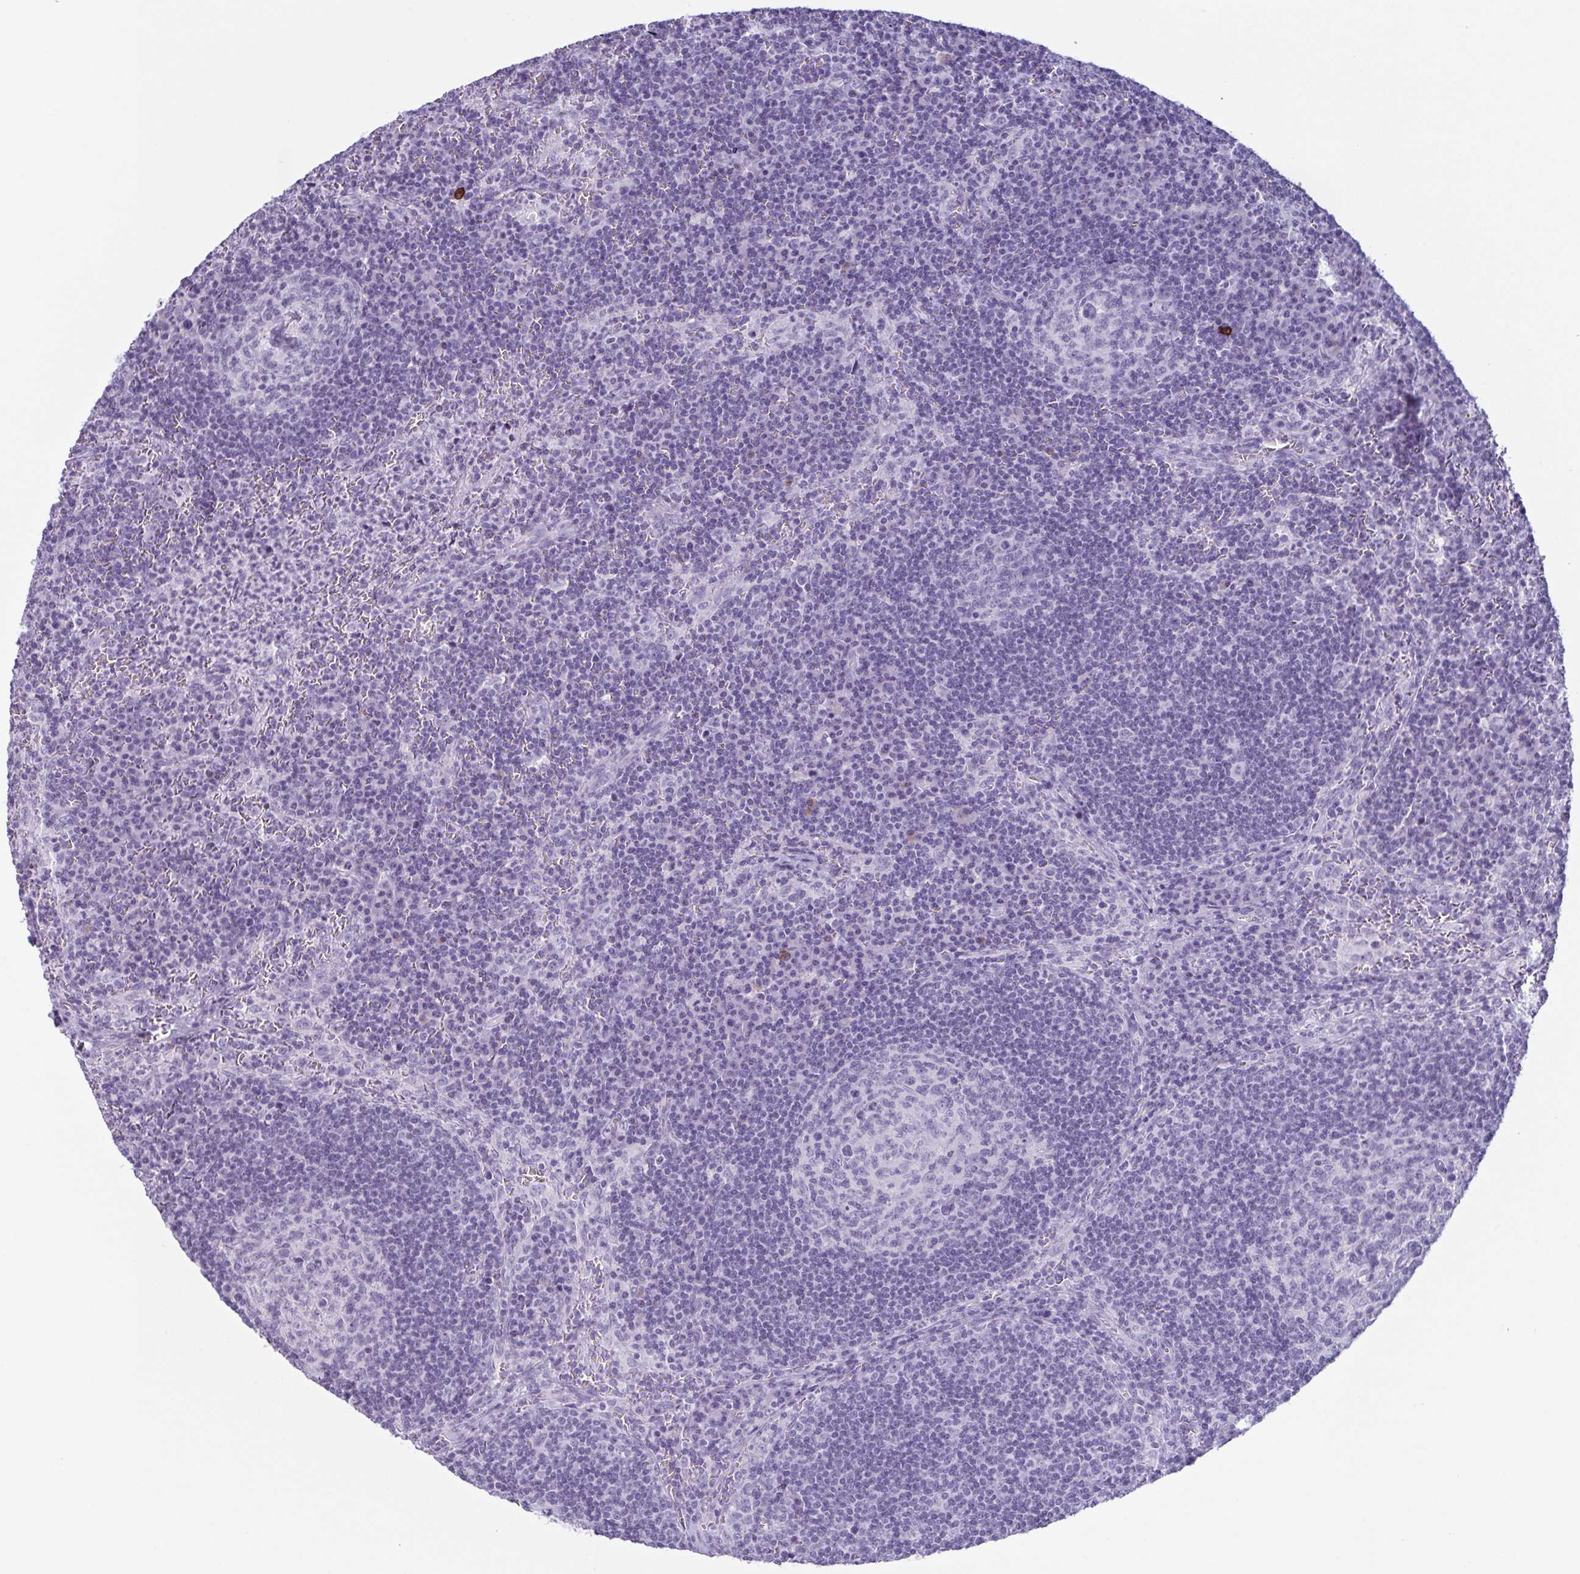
{"staining": {"intensity": "negative", "quantity": "none", "location": "none"}, "tissue": "lymph node", "cell_type": "Germinal center cells", "image_type": "normal", "snomed": [{"axis": "morphology", "description": "Normal tissue, NOS"}, {"axis": "topography", "description": "Lymph node"}], "caption": "Benign lymph node was stained to show a protein in brown. There is no significant positivity in germinal center cells.", "gene": "ENKUR", "patient": {"sex": "male", "age": 67}}